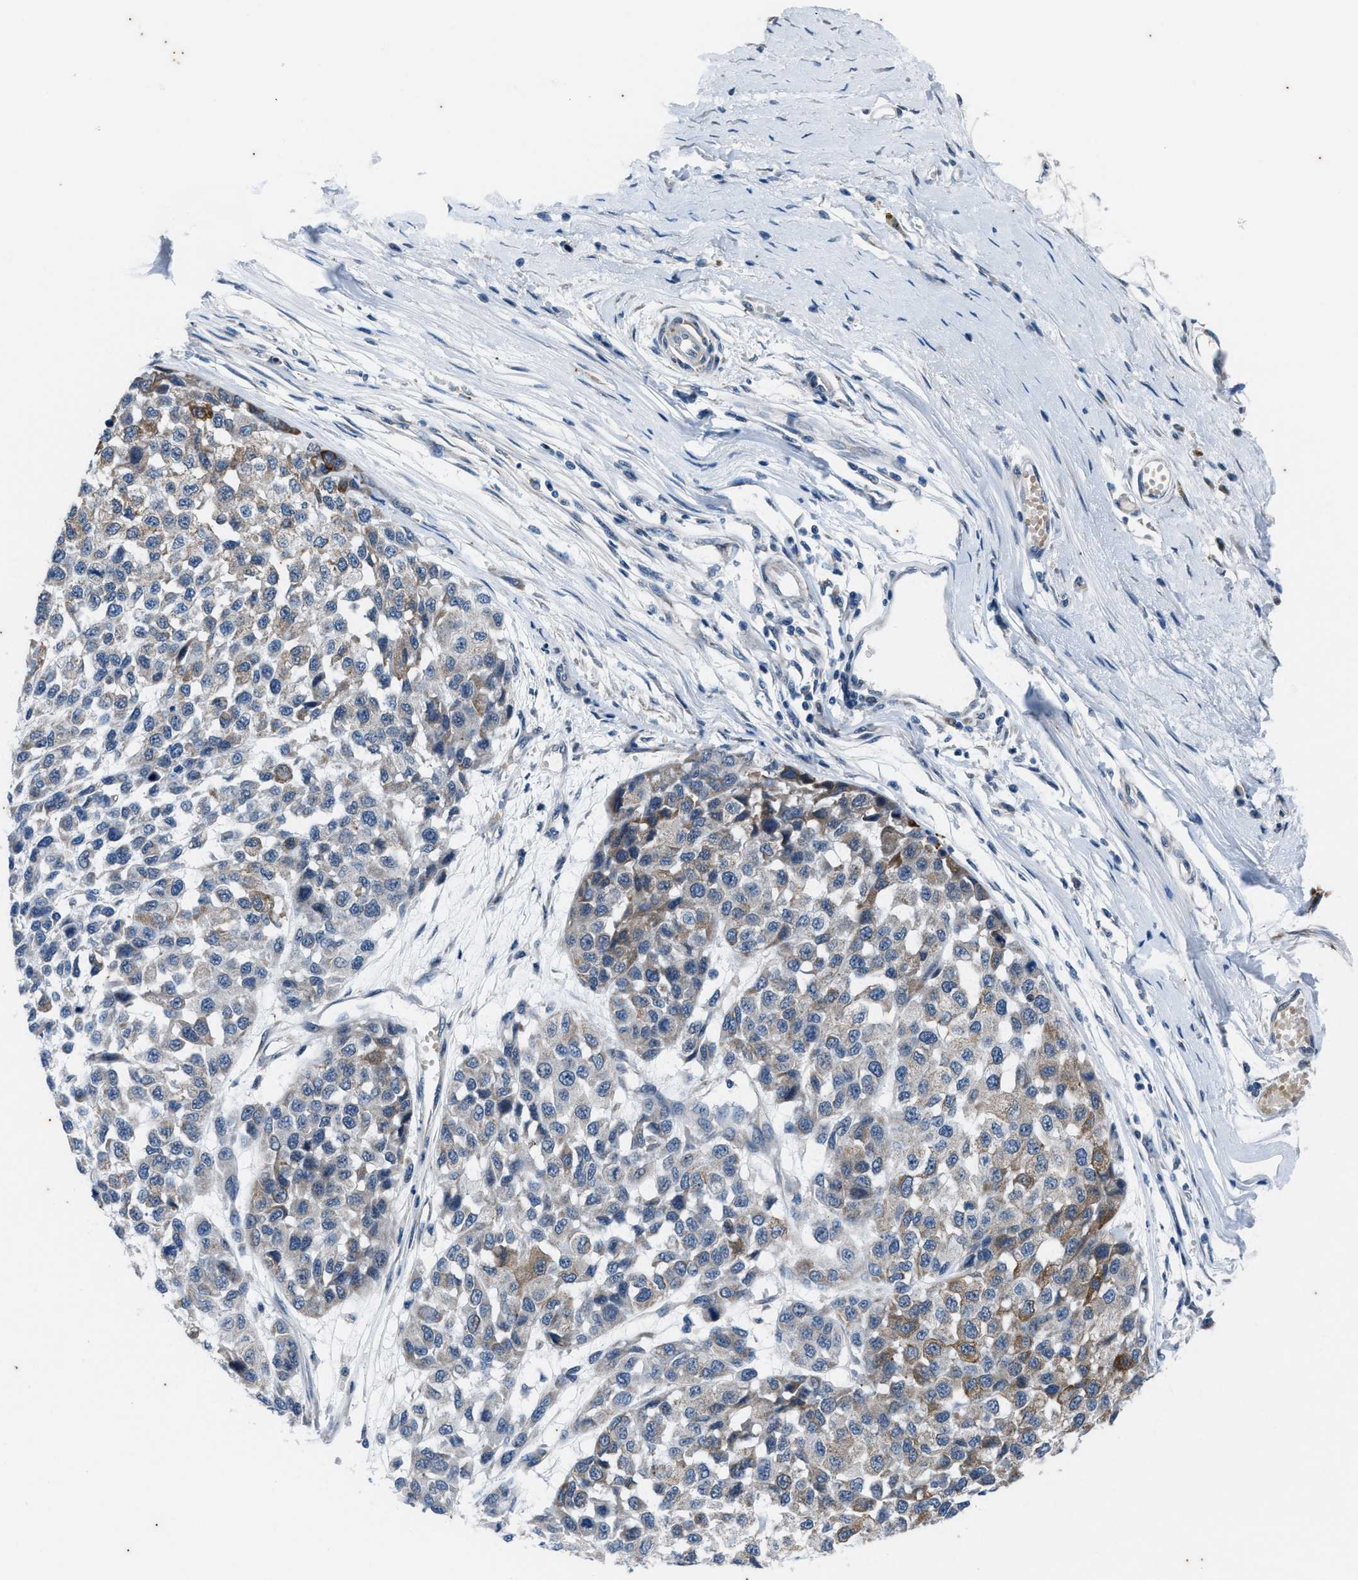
{"staining": {"intensity": "weak", "quantity": "<25%", "location": "cytoplasmic/membranous"}, "tissue": "melanoma", "cell_type": "Tumor cells", "image_type": "cancer", "snomed": [{"axis": "morphology", "description": "Malignant melanoma, NOS"}, {"axis": "topography", "description": "Skin"}], "caption": "Immunohistochemical staining of malignant melanoma reveals no significant positivity in tumor cells.", "gene": "KIF24", "patient": {"sex": "male", "age": 62}}